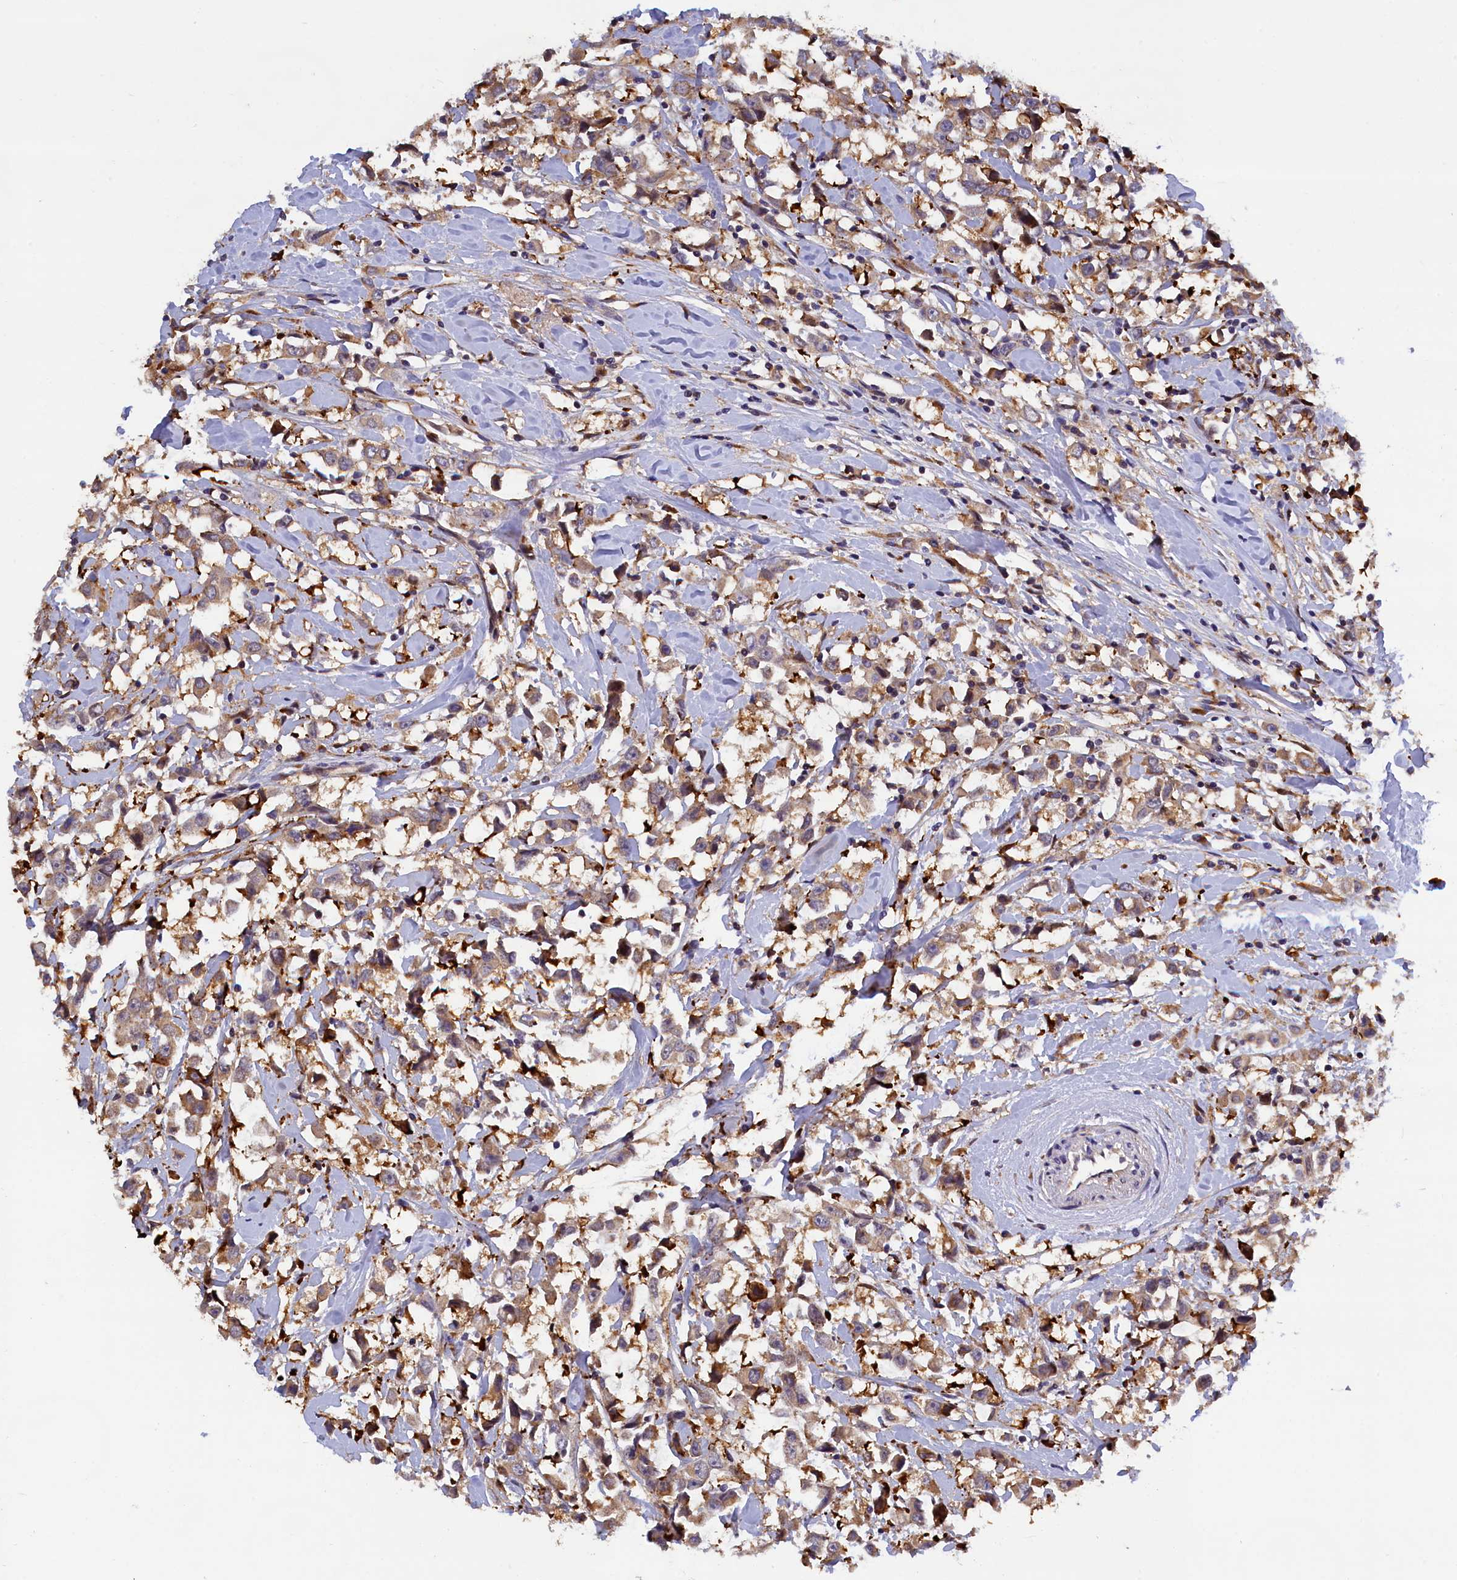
{"staining": {"intensity": "moderate", "quantity": ">75%", "location": "cytoplasmic/membranous"}, "tissue": "breast cancer", "cell_type": "Tumor cells", "image_type": "cancer", "snomed": [{"axis": "morphology", "description": "Duct carcinoma"}, {"axis": "topography", "description": "Breast"}], "caption": "The image displays staining of intraductal carcinoma (breast), revealing moderate cytoplasmic/membranous protein staining (brown color) within tumor cells. (DAB IHC with brightfield microscopy, high magnification).", "gene": "NAIP", "patient": {"sex": "female", "age": 61}}